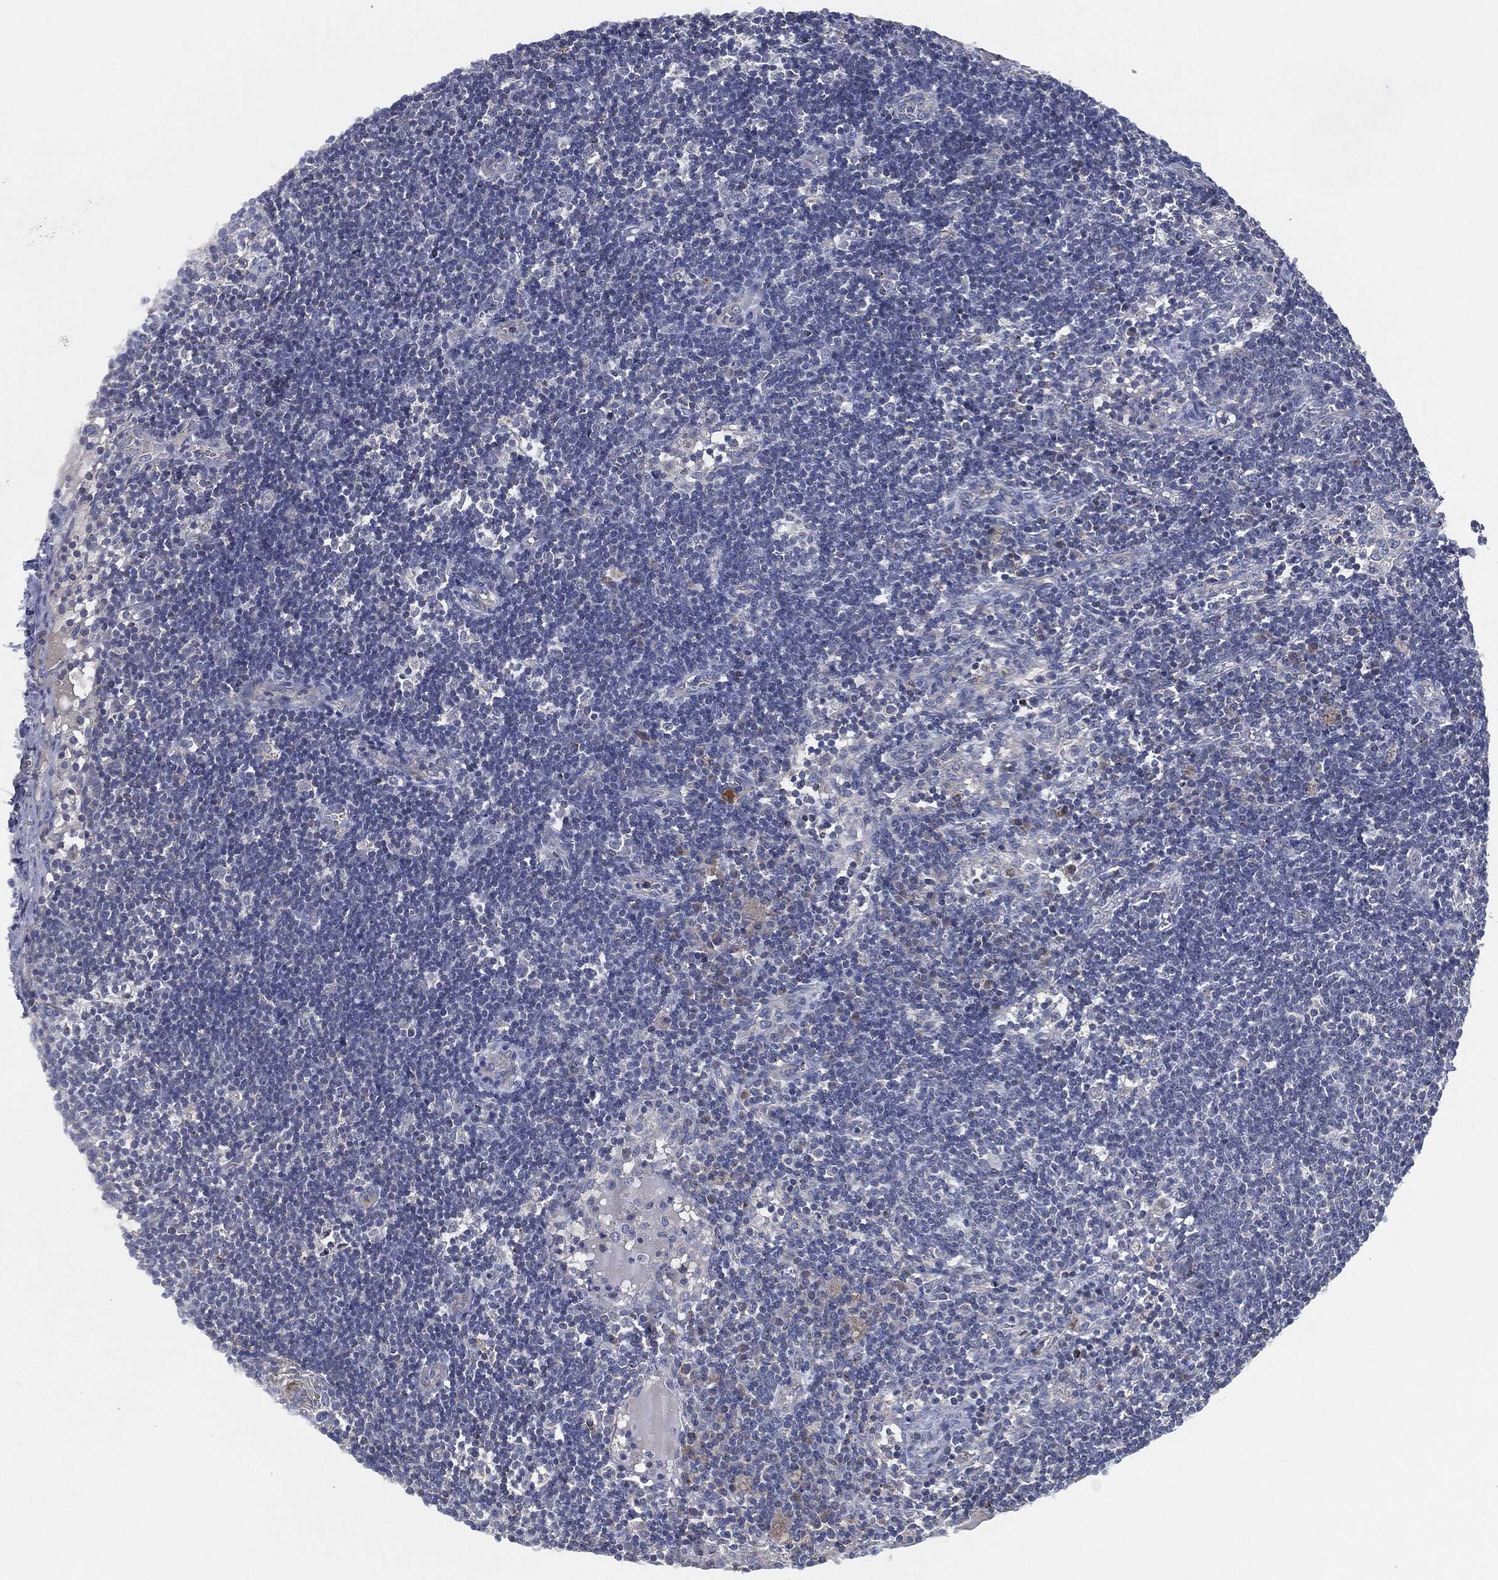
{"staining": {"intensity": "negative", "quantity": "none", "location": "none"}, "tissue": "lymph node", "cell_type": "Germinal center cells", "image_type": "normal", "snomed": [{"axis": "morphology", "description": "Normal tissue, NOS"}, {"axis": "morphology", "description": "Adenocarcinoma, NOS"}, {"axis": "topography", "description": "Lymph node"}, {"axis": "topography", "description": "Pancreas"}], "caption": "This is an immunohistochemistry micrograph of benign human lymph node. There is no expression in germinal center cells.", "gene": "SHROOM2", "patient": {"sex": "female", "age": 58}}